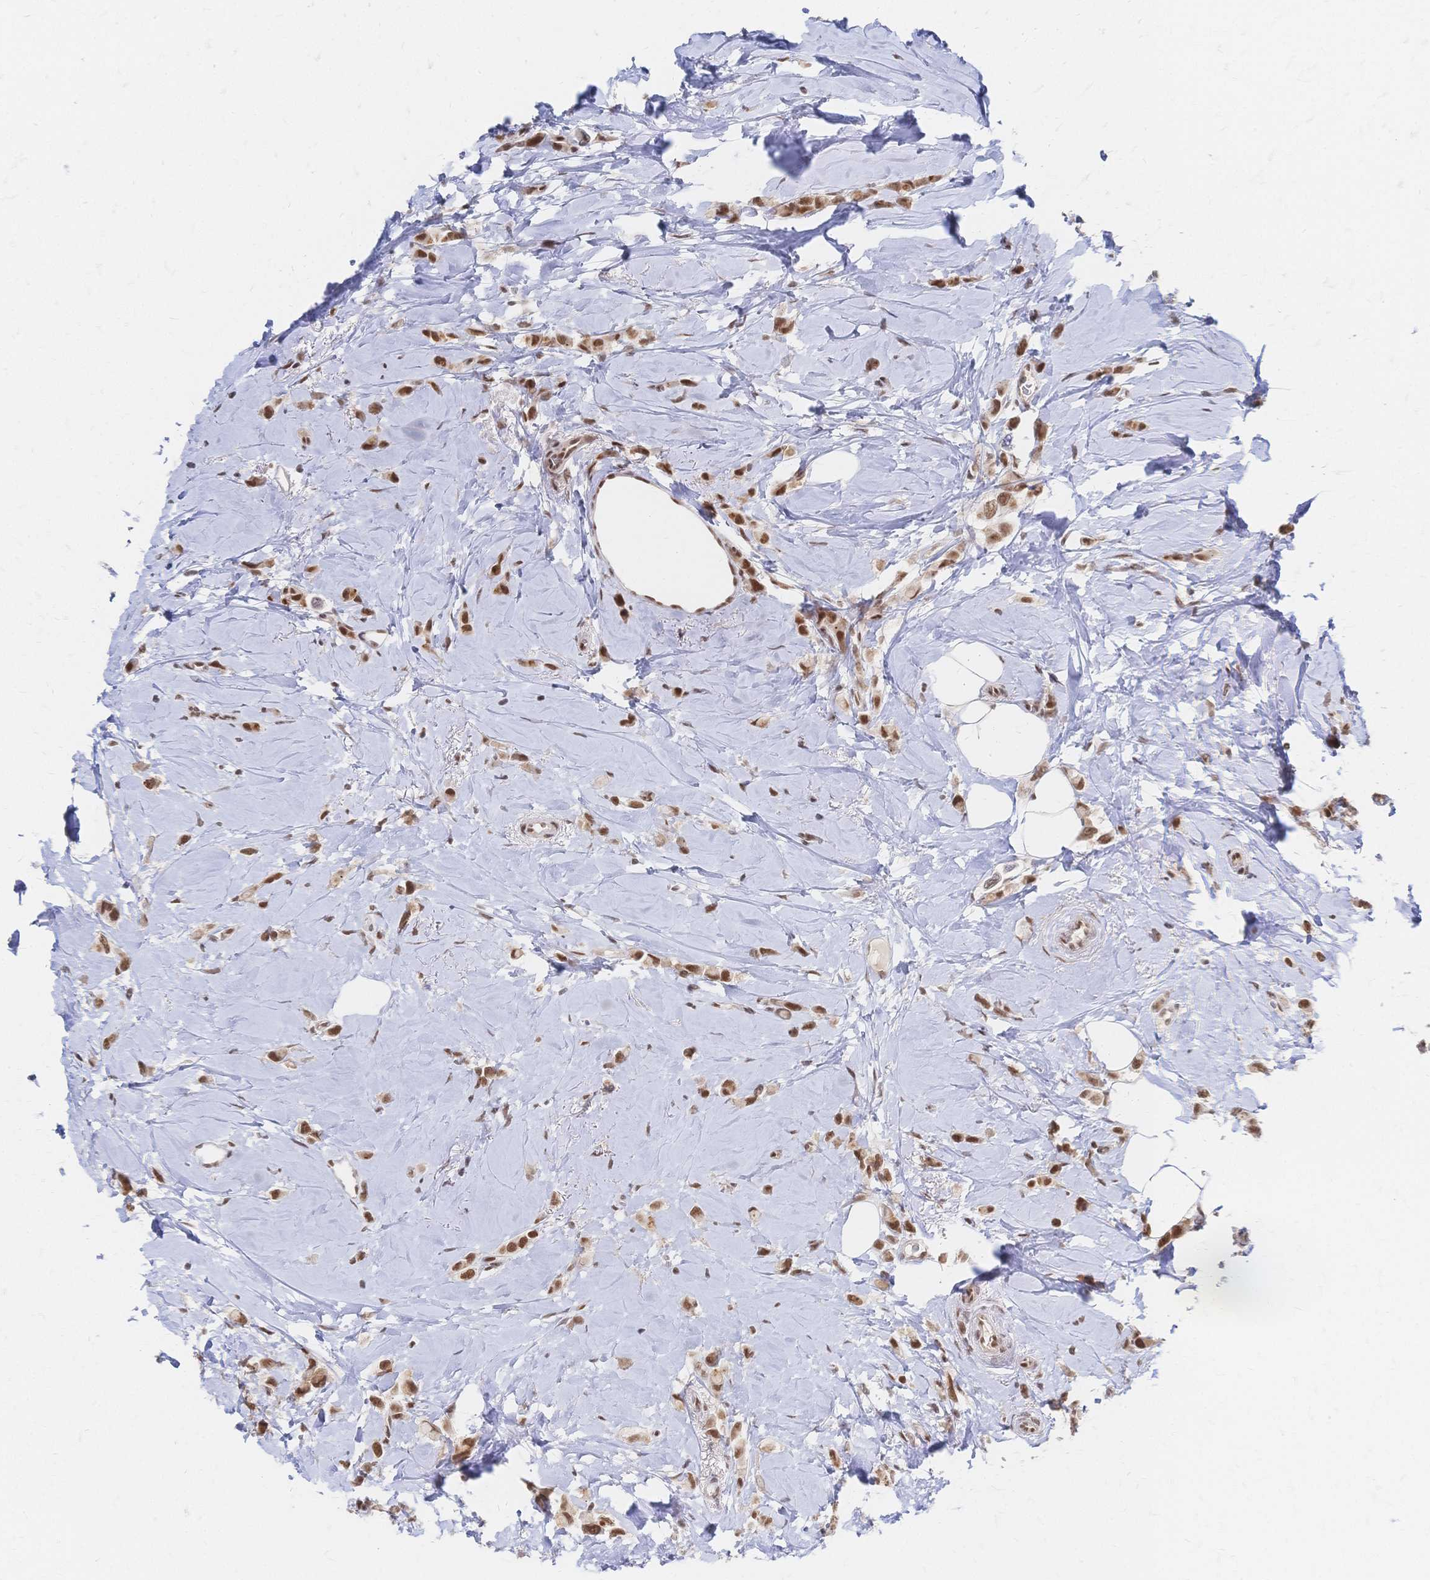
{"staining": {"intensity": "moderate", "quantity": ">75%", "location": "nuclear"}, "tissue": "breast cancer", "cell_type": "Tumor cells", "image_type": "cancer", "snomed": [{"axis": "morphology", "description": "Lobular carcinoma"}, {"axis": "topography", "description": "Breast"}], "caption": "Breast cancer was stained to show a protein in brown. There is medium levels of moderate nuclear staining in about >75% of tumor cells.", "gene": "NELFA", "patient": {"sex": "female", "age": 66}}